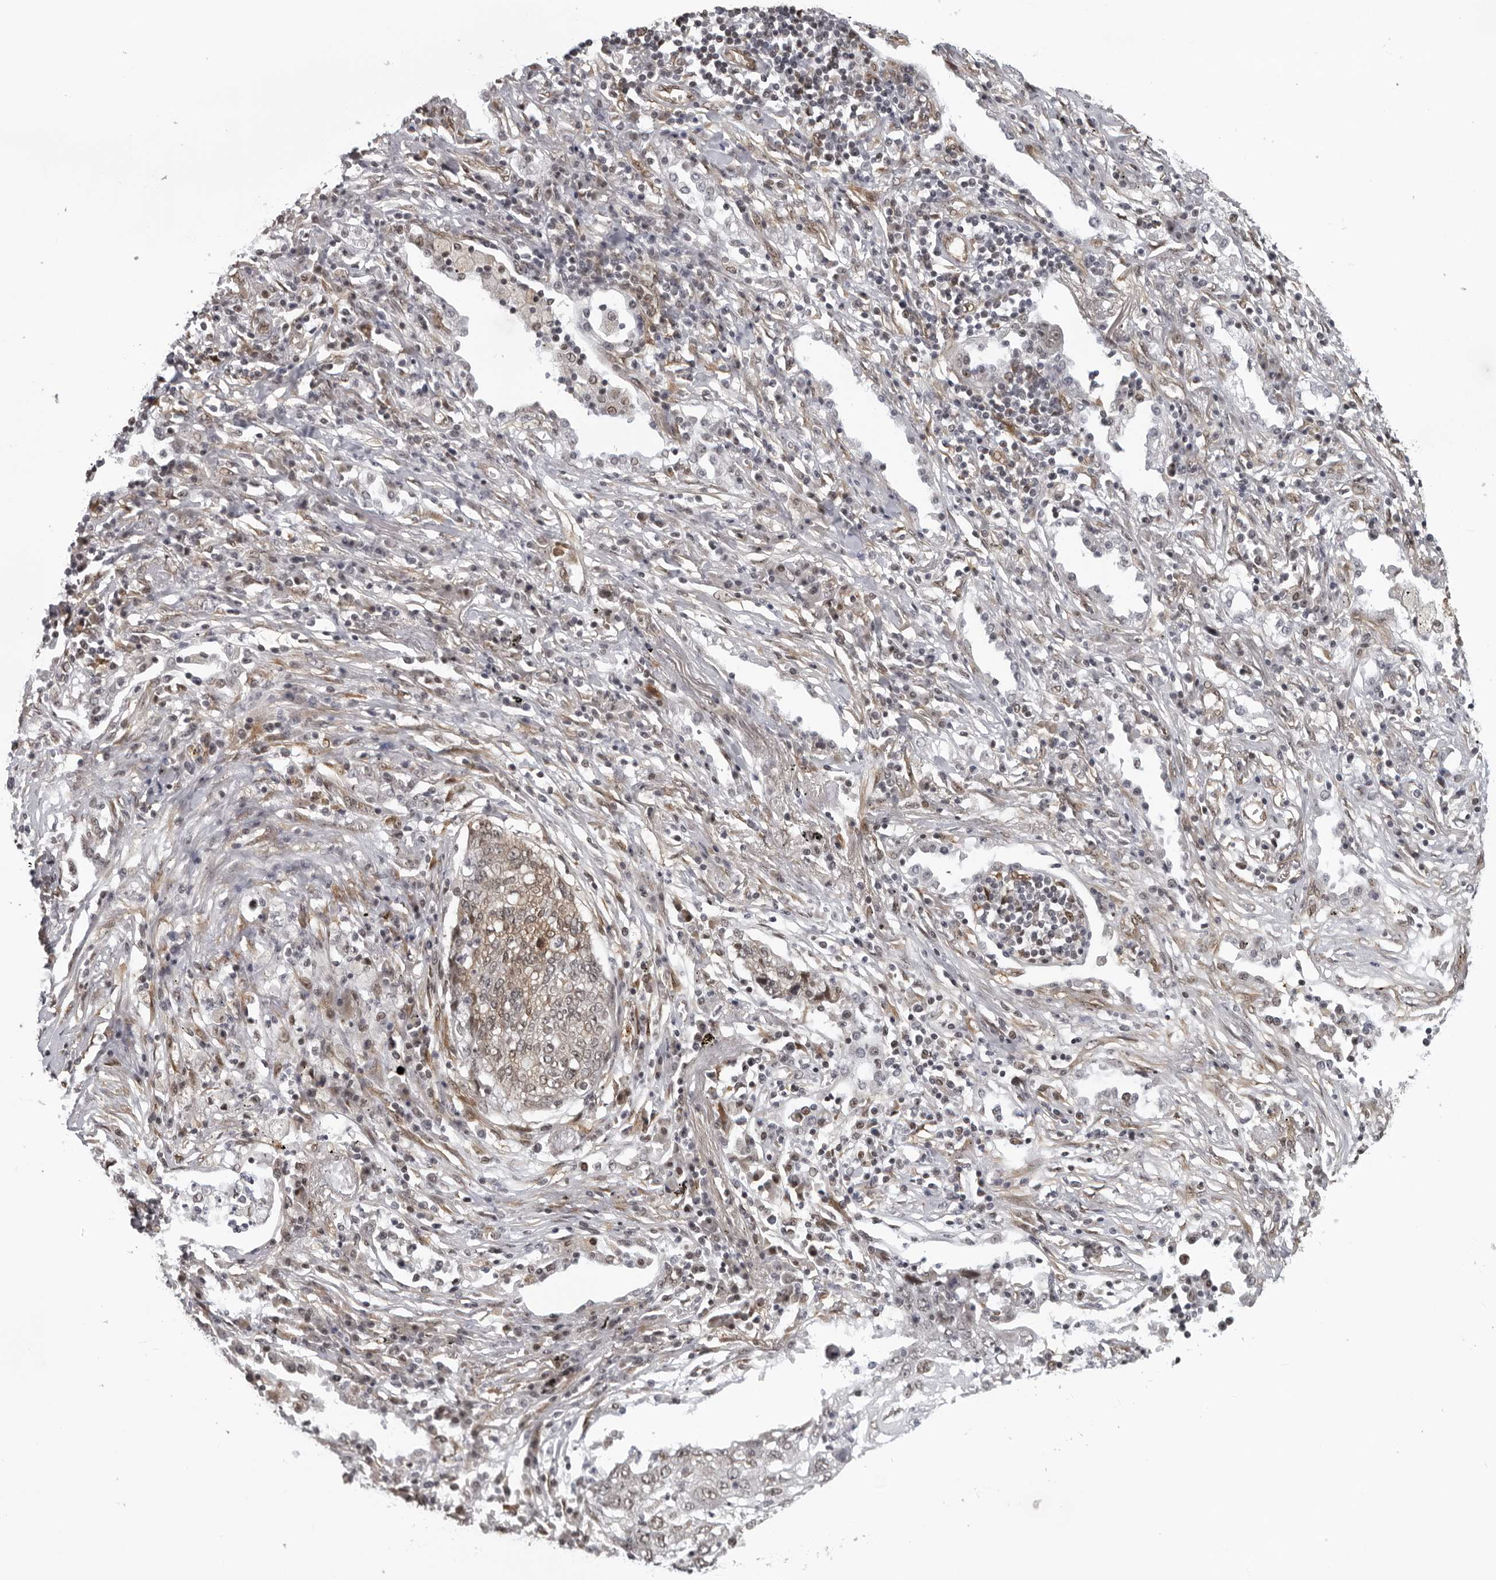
{"staining": {"intensity": "weak", "quantity": "<25%", "location": "cytoplasmic/membranous"}, "tissue": "lung cancer", "cell_type": "Tumor cells", "image_type": "cancer", "snomed": [{"axis": "morphology", "description": "Squamous cell carcinoma, NOS"}, {"axis": "topography", "description": "Lung"}], "caption": "Immunohistochemistry (IHC) micrograph of human squamous cell carcinoma (lung) stained for a protein (brown), which demonstrates no positivity in tumor cells.", "gene": "MAF", "patient": {"sex": "female", "age": 63}}